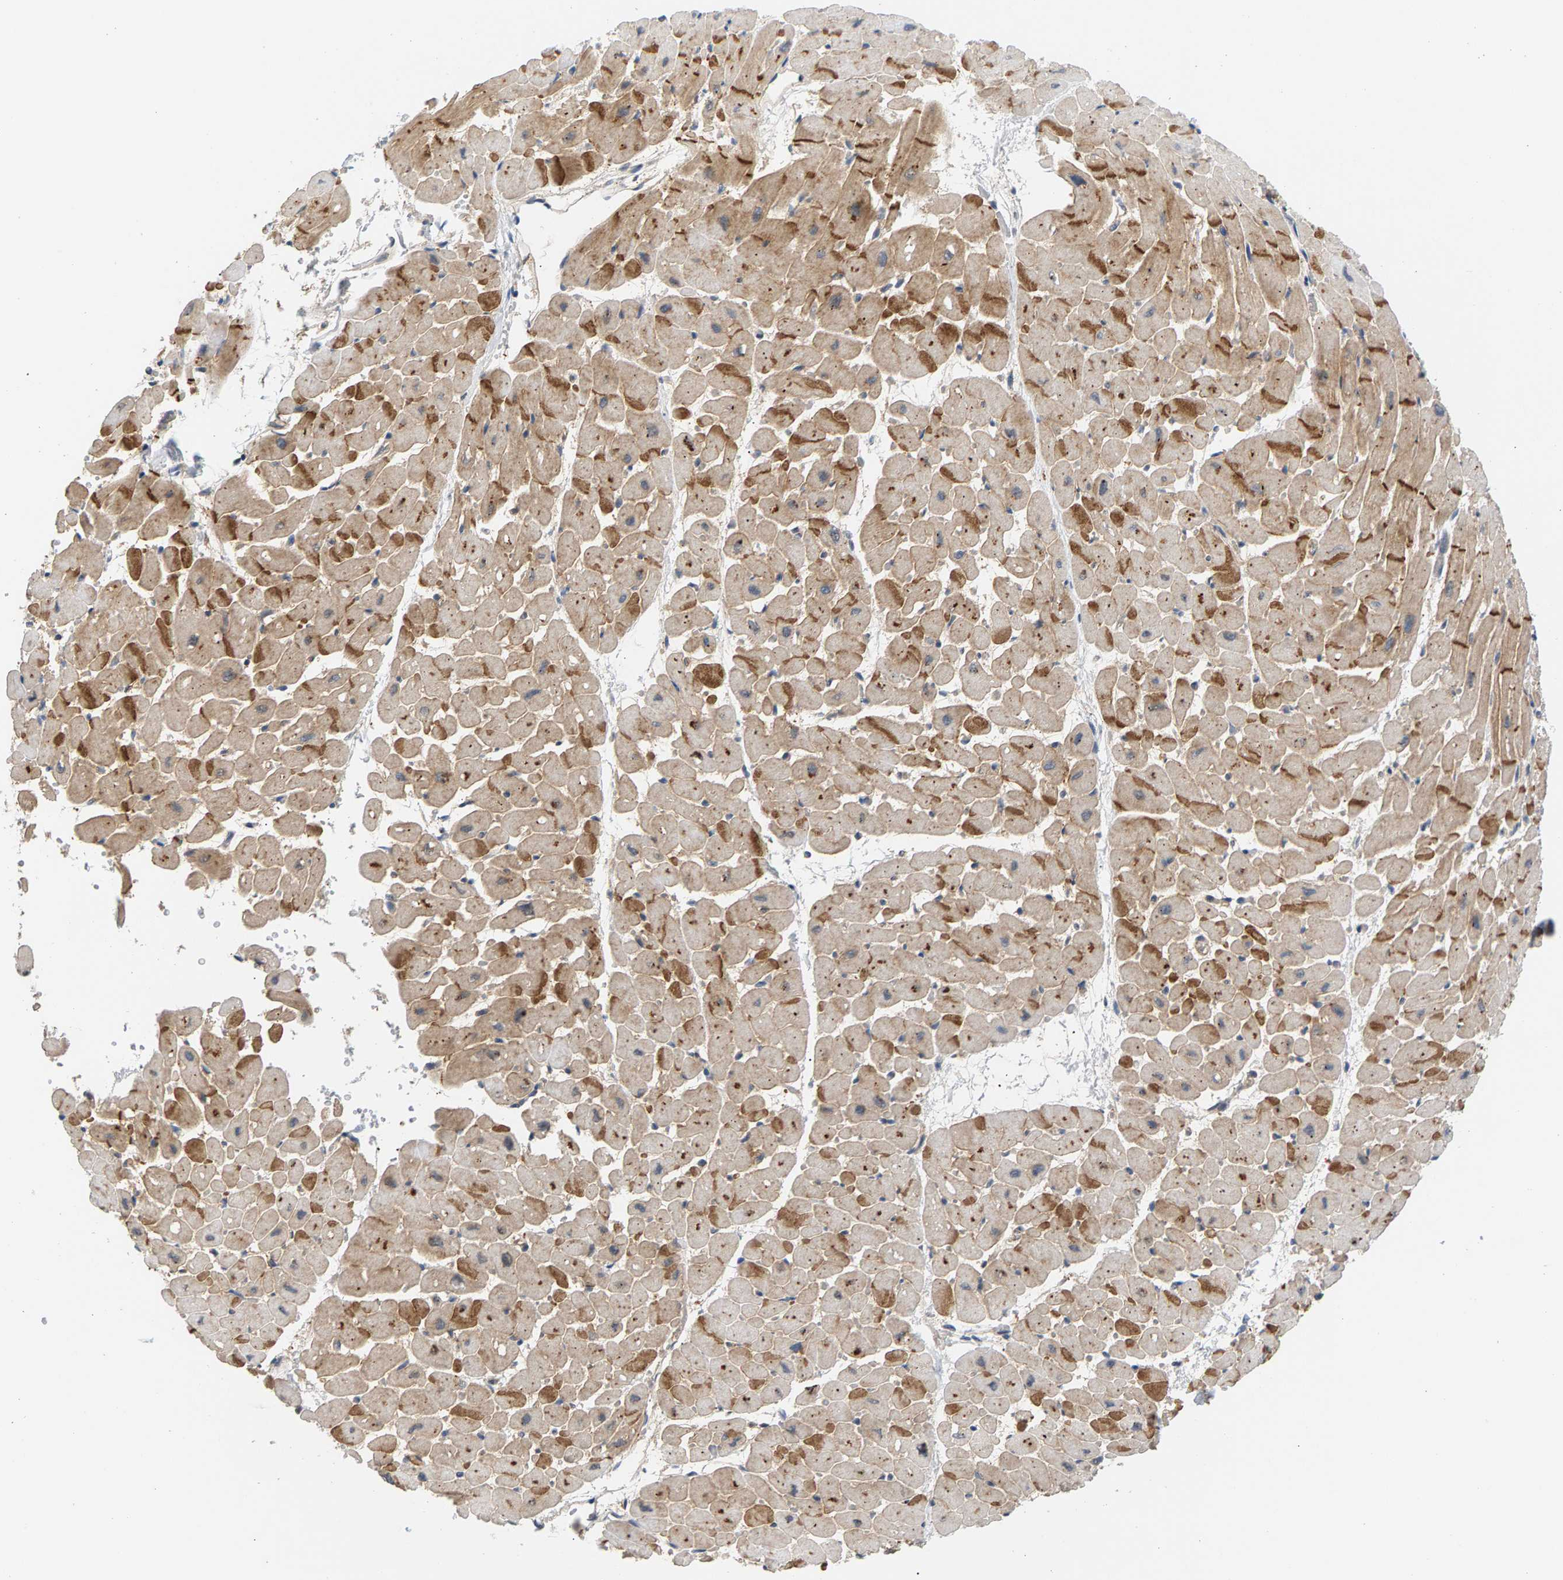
{"staining": {"intensity": "moderate", "quantity": ">75%", "location": "cytoplasmic/membranous"}, "tissue": "heart muscle", "cell_type": "Cardiomyocytes", "image_type": "normal", "snomed": [{"axis": "morphology", "description": "Normal tissue, NOS"}, {"axis": "topography", "description": "Heart"}], "caption": "Cardiomyocytes show moderate cytoplasmic/membranous positivity in about >75% of cells in normal heart muscle.", "gene": "MAP2K5", "patient": {"sex": "male", "age": 45}}